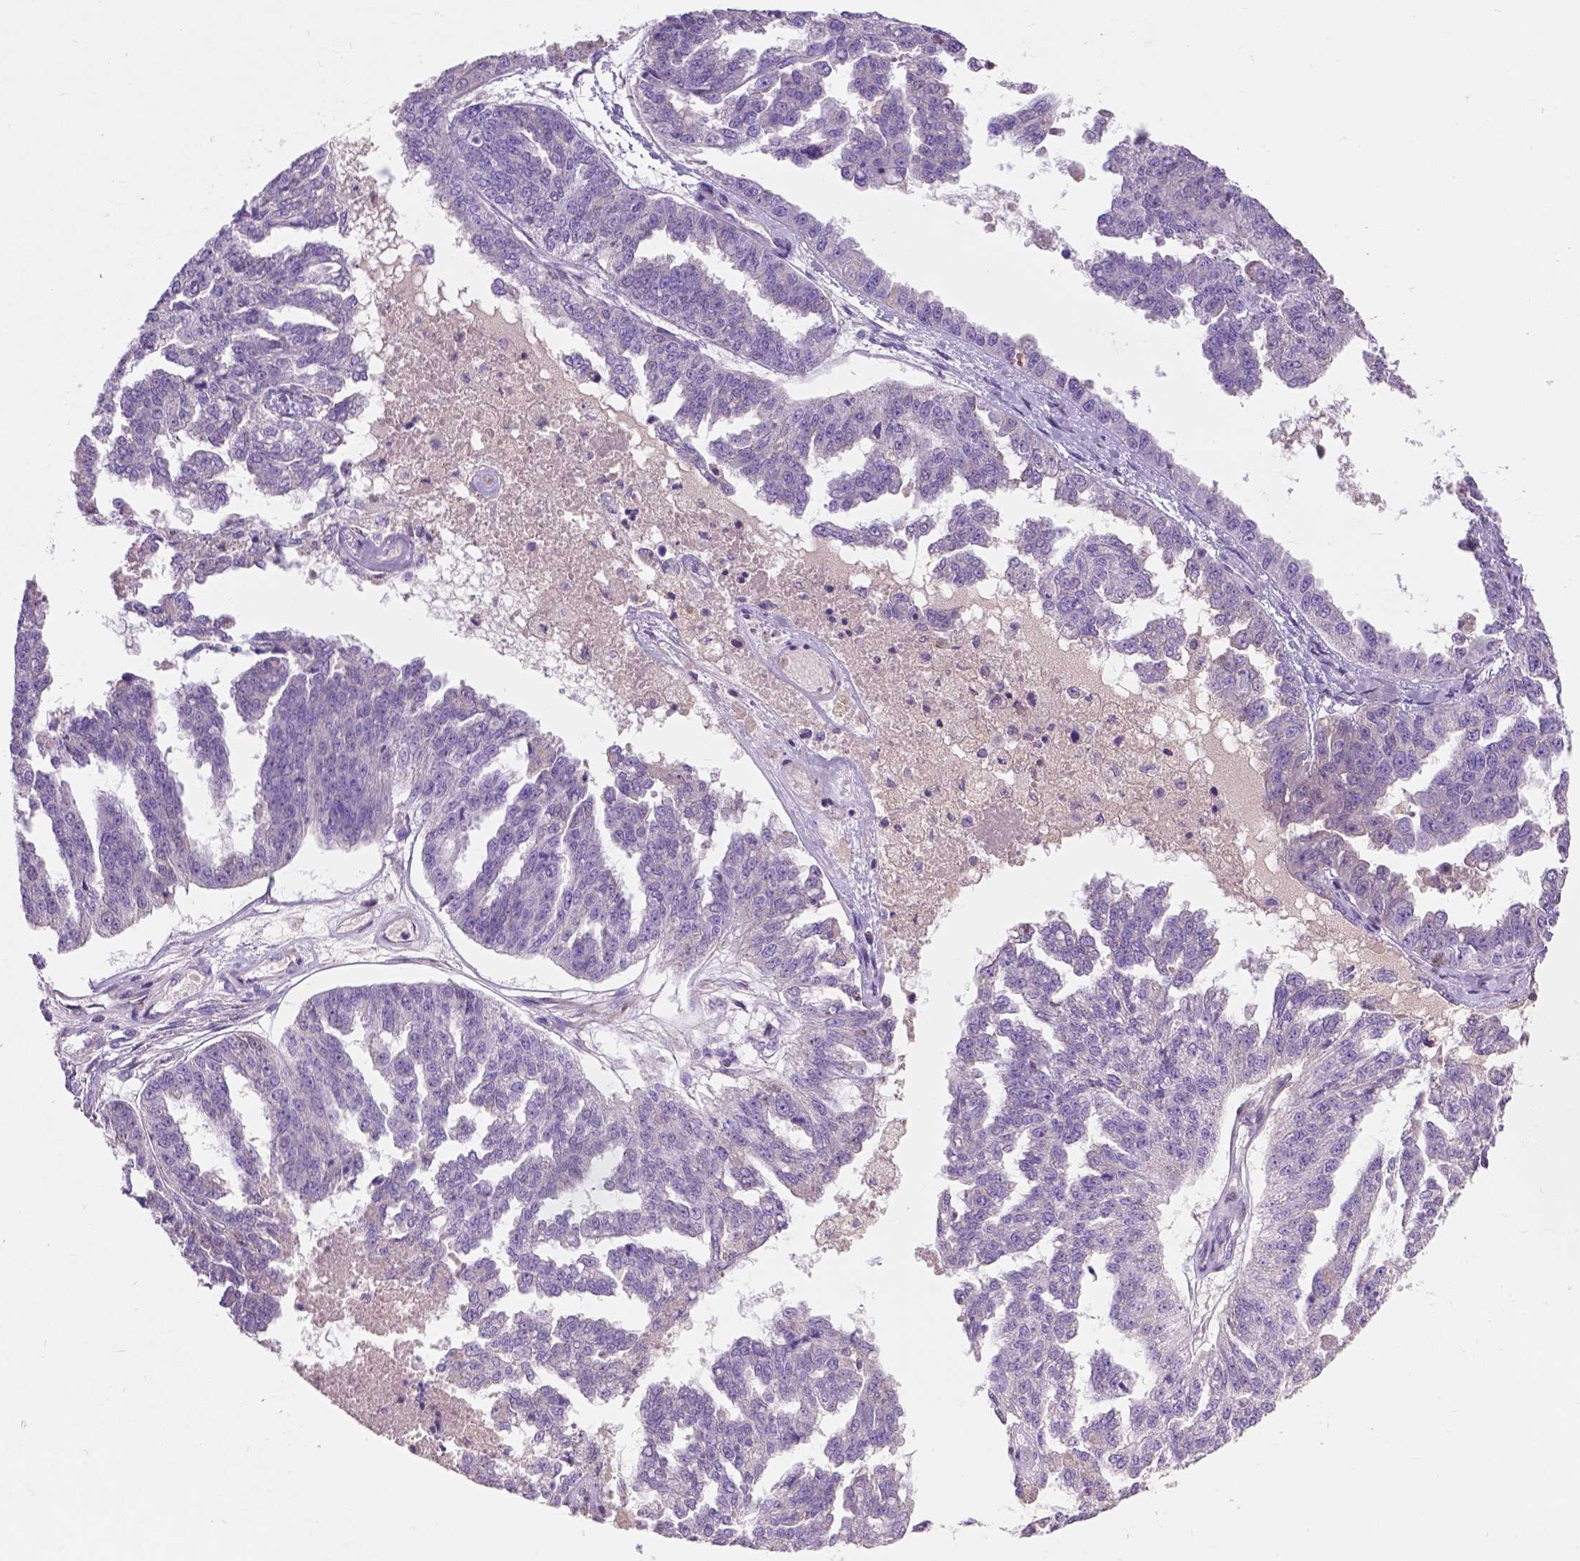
{"staining": {"intensity": "negative", "quantity": "none", "location": "none"}, "tissue": "ovarian cancer", "cell_type": "Tumor cells", "image_type": "cancer", "snomed": [{"axis": "morphology", "description": "Cystadenocarcinoma, serous, NOS"}, {"axis": "topography", "description": "Ovary"}], "caption": "Ovarian serous cystadenocarcinoma was stained to show a protein in brown. There is no significant expression in tumor cells.", "gene": "NOXO1", "patient": {"sex": "female", "age": 58}}